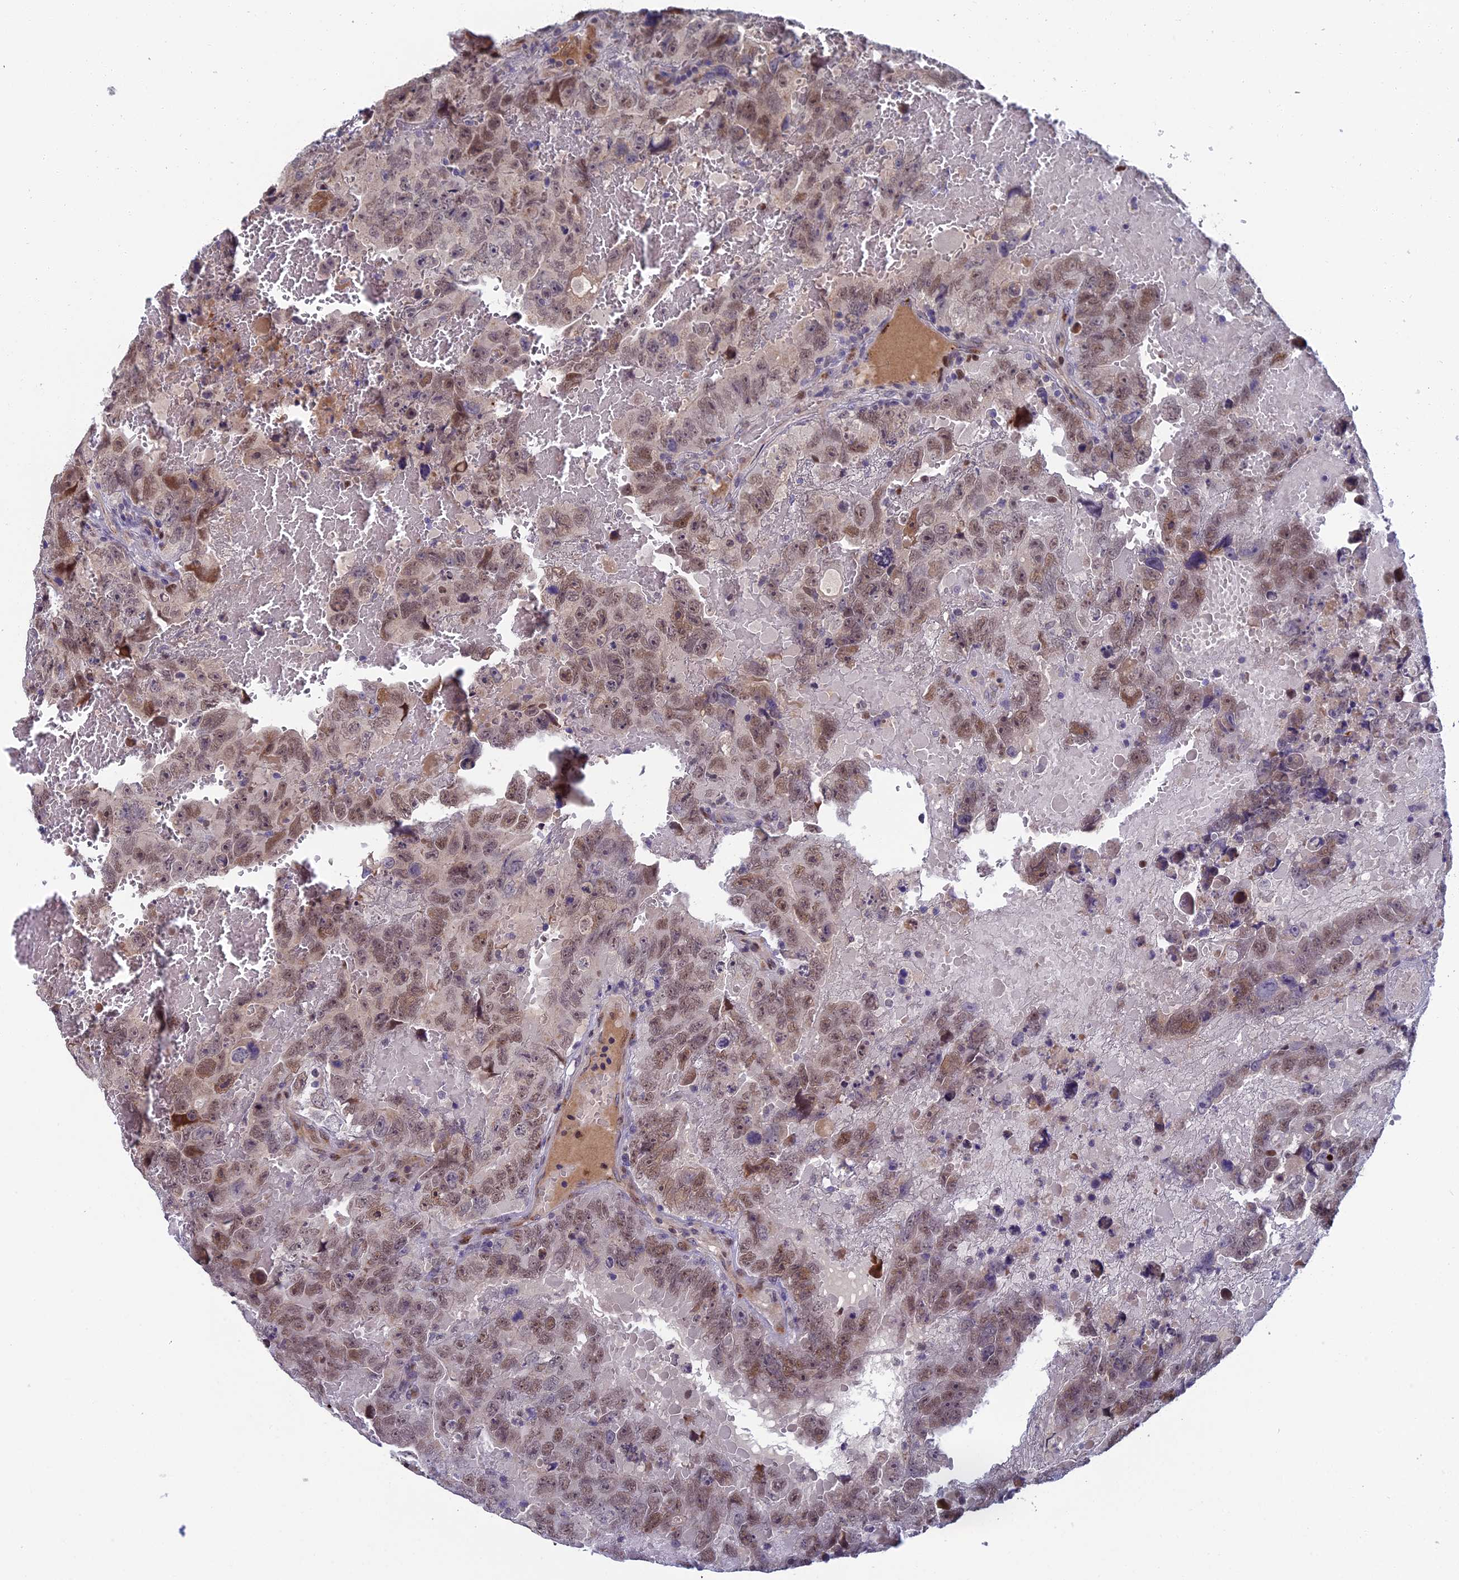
{"staining": {"intensity": "moderate", "quantity": ">75%", "location": "nuclear"}, "tissue": "testis cancer", "cell_type": "Tumor cells", "image_type": "cancer", "snomed": [{"axis": "morphology", "description": "Carcinoma, Embryonal, NOS"}, {"axis": "topography", "description": "Testis"}], "caption": "Immunohistochemistry (IHC) (DAB) staining of testis cancer demonstrates moderate nuclear protein expression in about >75% of tumor cells.", "gene": "LIG1", "patient": {"sex": "male", "age": 45}}